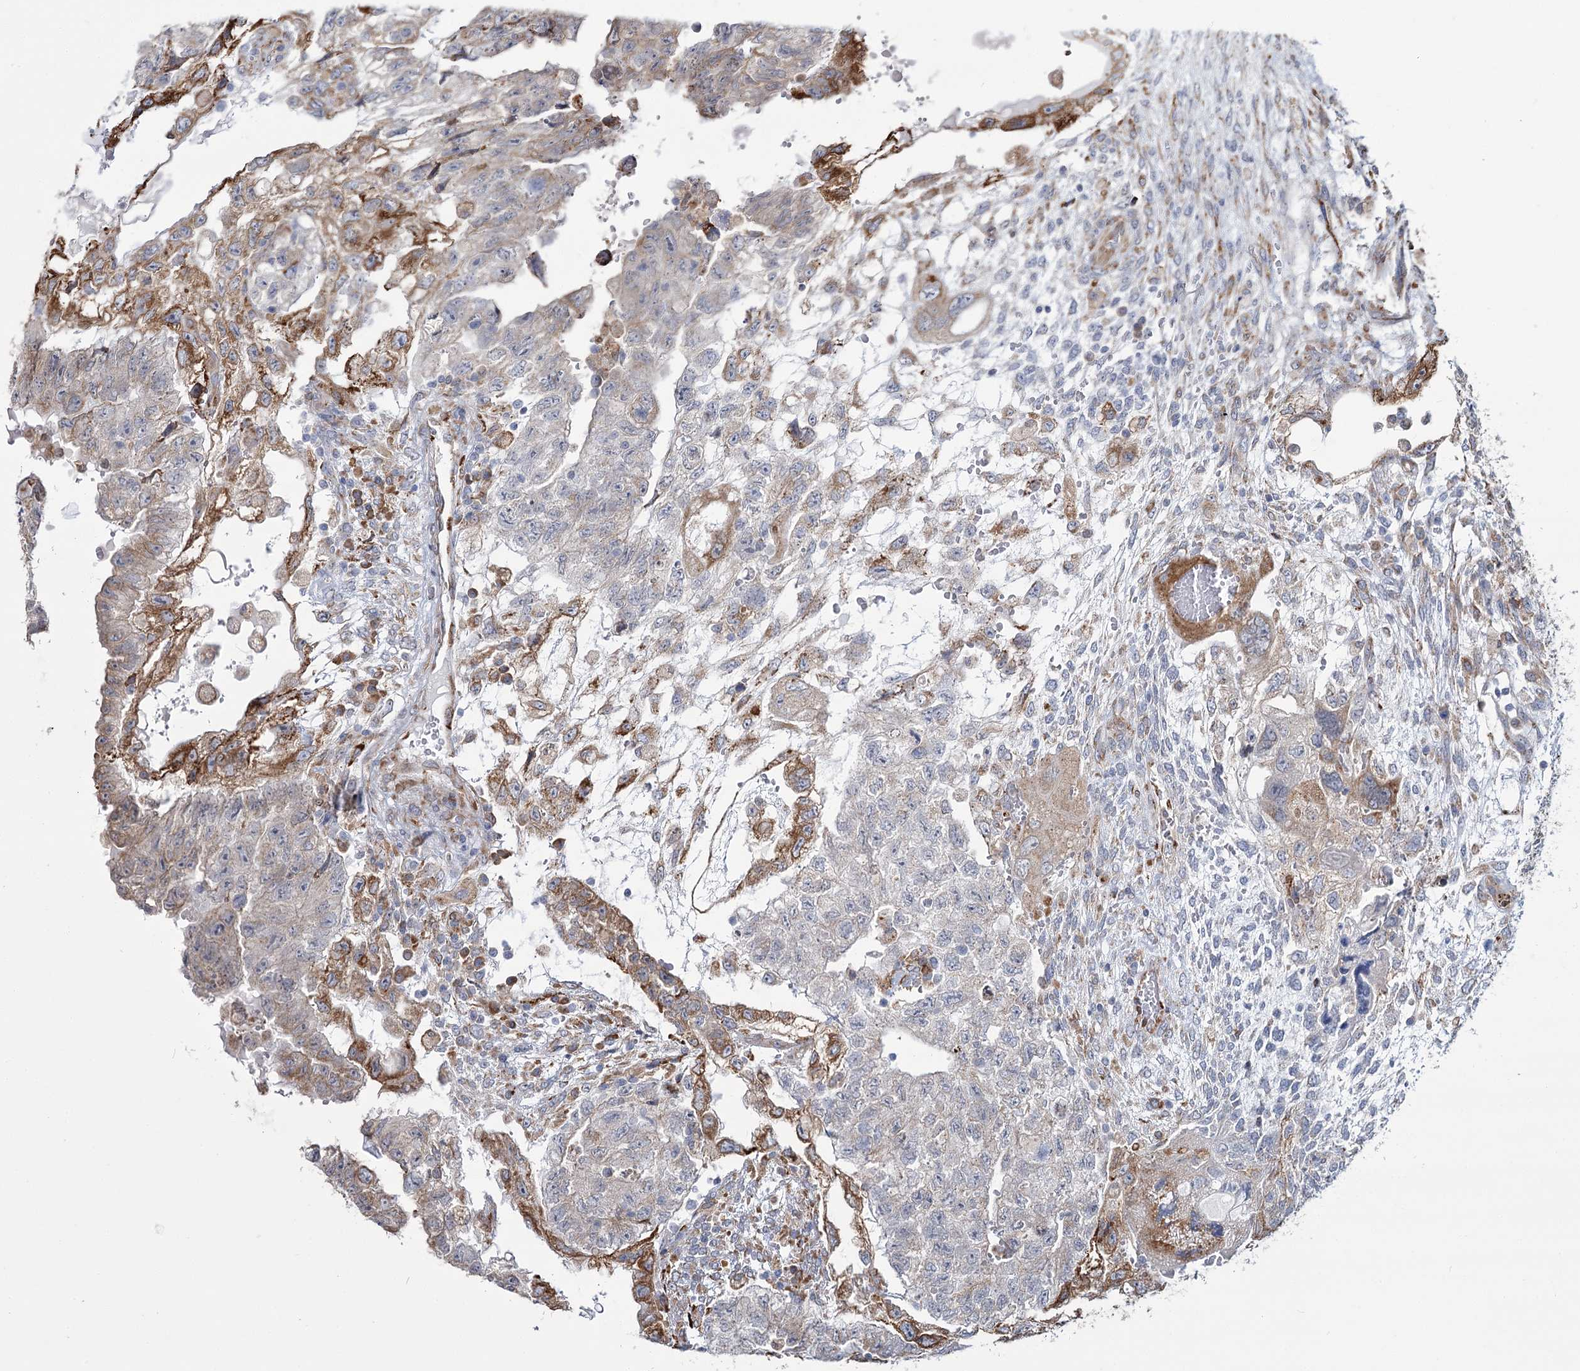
{"staining": {"intensity": "moderate", "quantity": "25%-75%", "location": "cytoplasmic/membranous"}, "tissue": "testis cancer", "cell_type": "Tumor cells", "image_type": "cancer", "snomed": [{"axis": "morphology", "description": "Carcinoma, Embryonal, NOS"}, {"axis": "topography", "description": "Testis"}], "caption": "Tumor cells show medium levels of moderate cytoplasmic/membranous staining in approximately 25%-75% of cells in human testis cancer (embryonal carcinoma).", "gene": "ZCCHC9", "patient": {"sex": "male", "age": 36}}